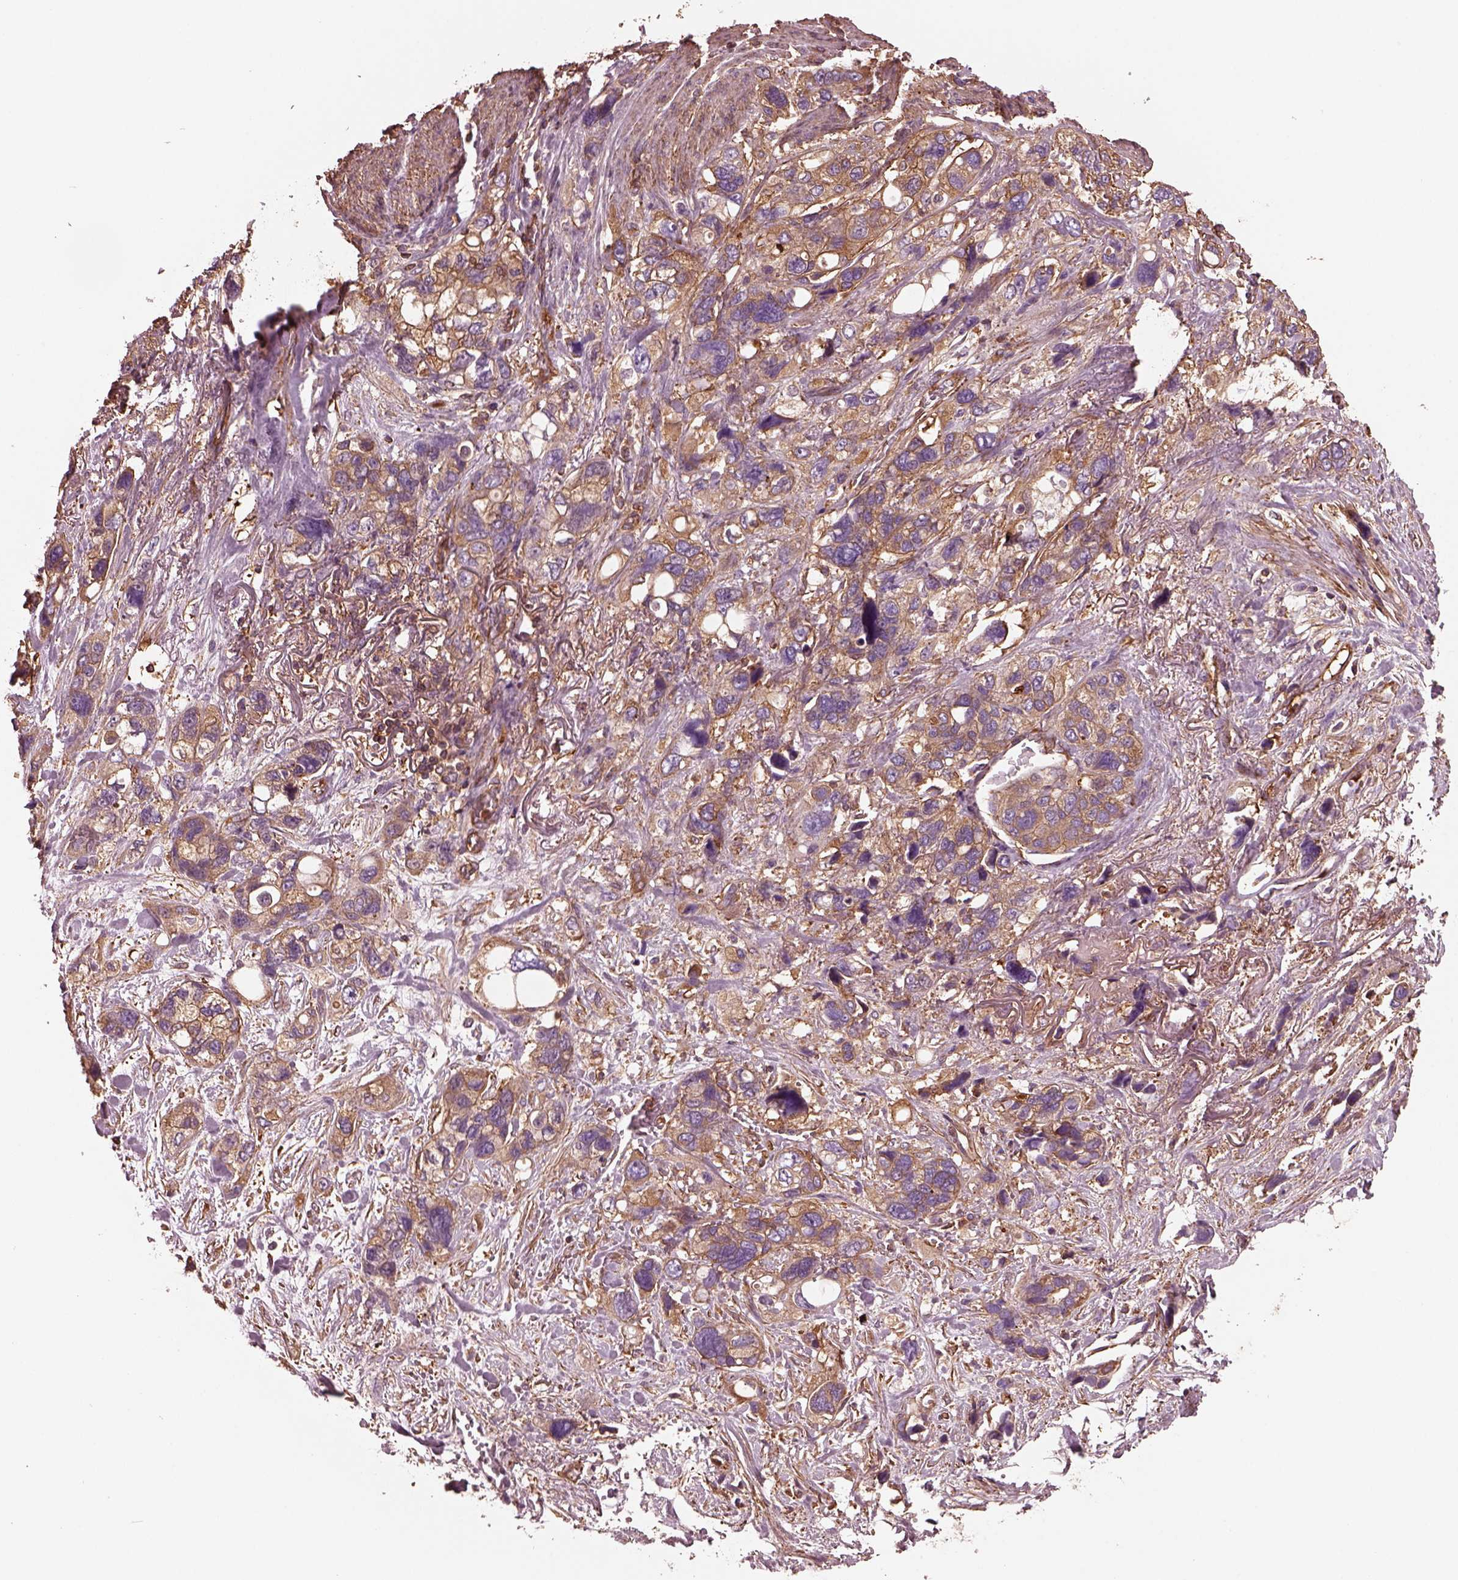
{"staining": {"intensity": "moderate", "quantity": ">75%", "location": "cytoplasmic/membranous"}, "tissue": "stomach cancer", "cell_type": "Tumor cells", "image_type": "cancer", "snomed": [{"axis": "morphology", "description": "Adenocarcinoma, NOS"}, {"axis": "topography", "description": "Stomach, upper"}], "caption": "Tumor cells reveal moderate cytoplasmic/membranous positivity in approximately >75% of cells in stomach cancer (adenocarcinoma). (IHC, brightfield microscopy, high magnification).", "gene": "MYL6", "patient": {"sex": "female", "age": 81}}